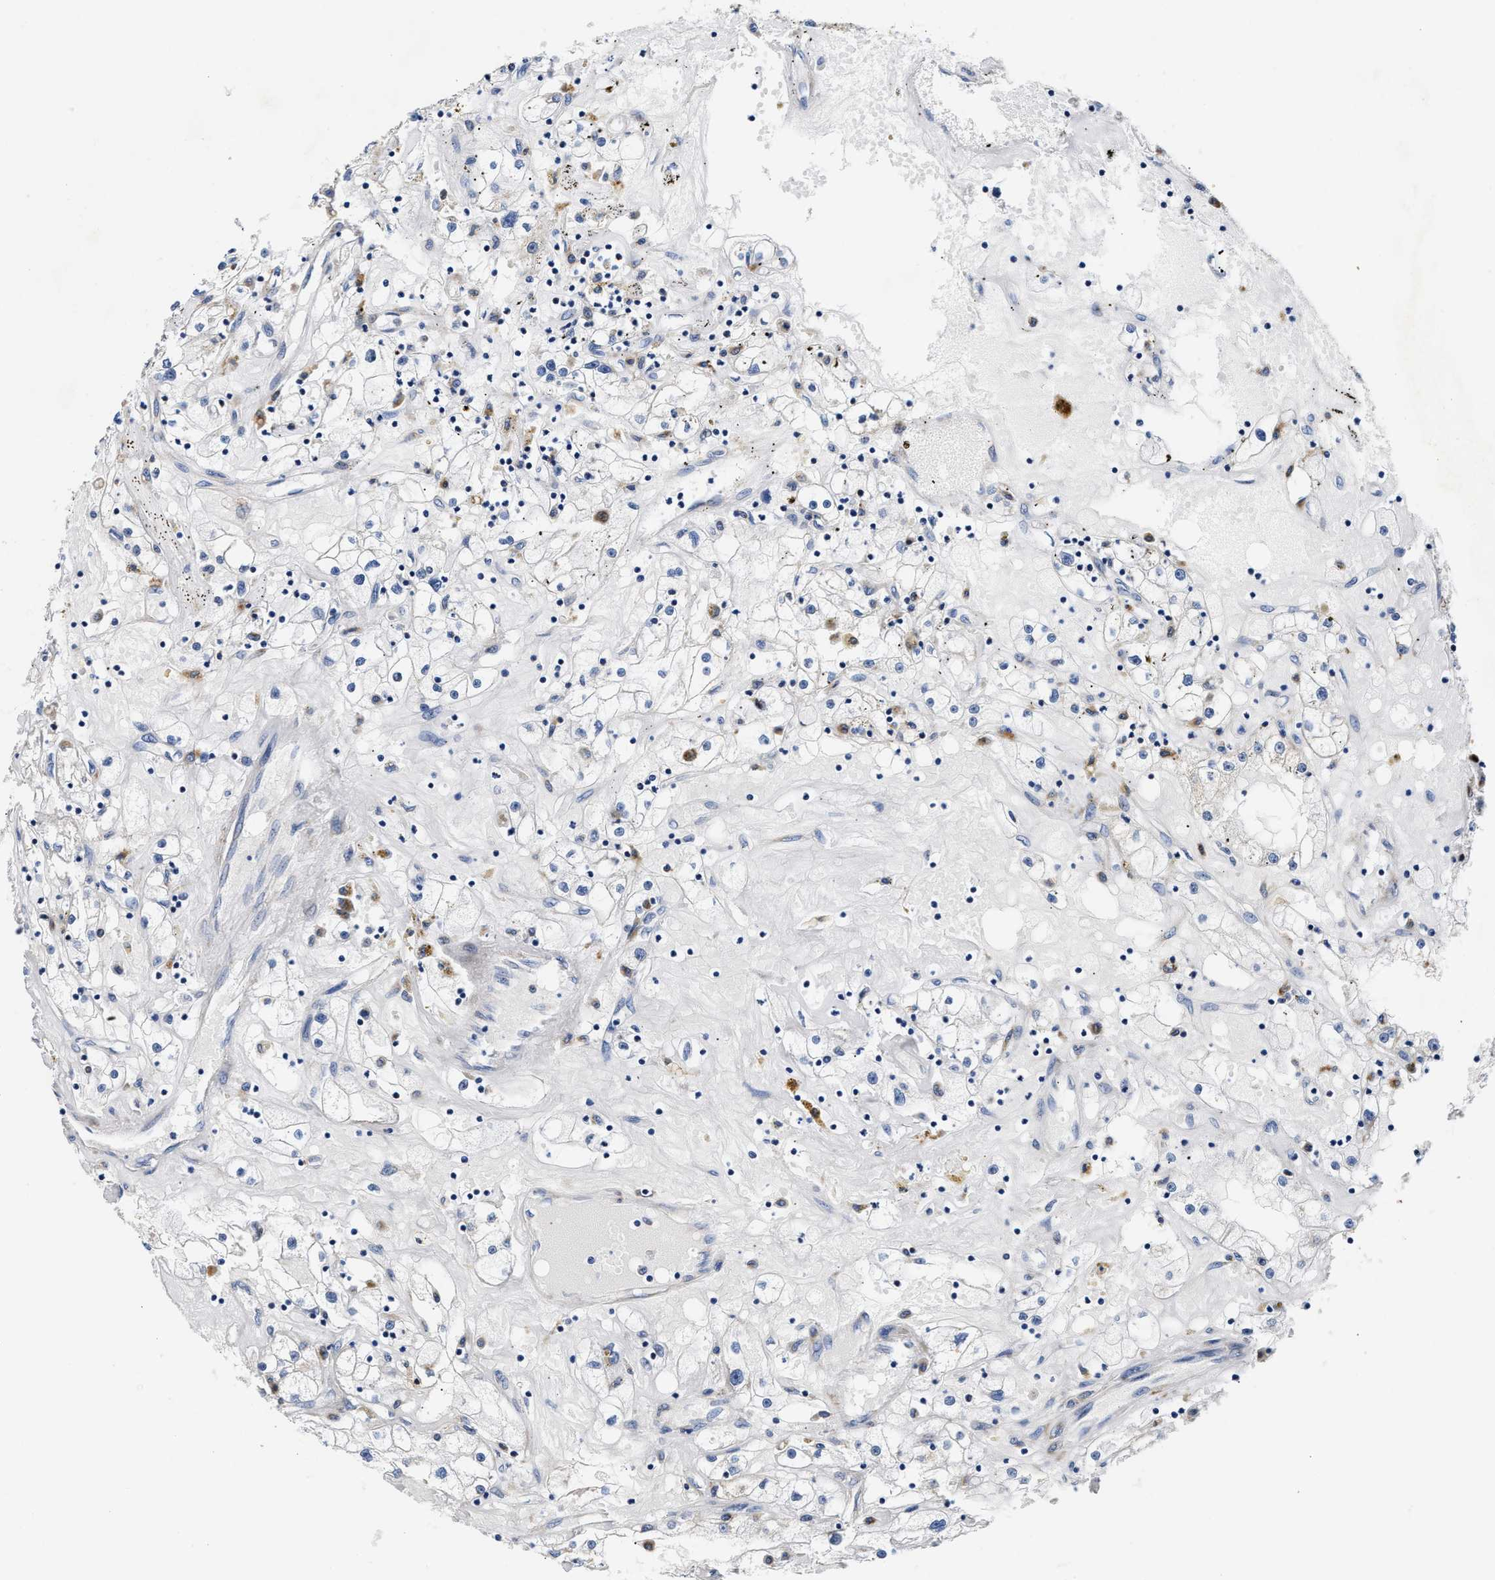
{"staining": {"intensity": "negative", "quantity": "none", "location": "none"}, "tissue": "renal cancer", "cell_type": "Tumor cells", "image_type": "cancer", "snomed": [{"axis": "morphology", "description": "Adenocarcinoma, NOS"}, {"axis": "topography", "description": "Kidney"}], "caption": "Immunohistochemistry of human renal cancer shows no staining in tumor cells.", "gene": "ACADVL", "patient": {"sex": "male", "age": 56}}